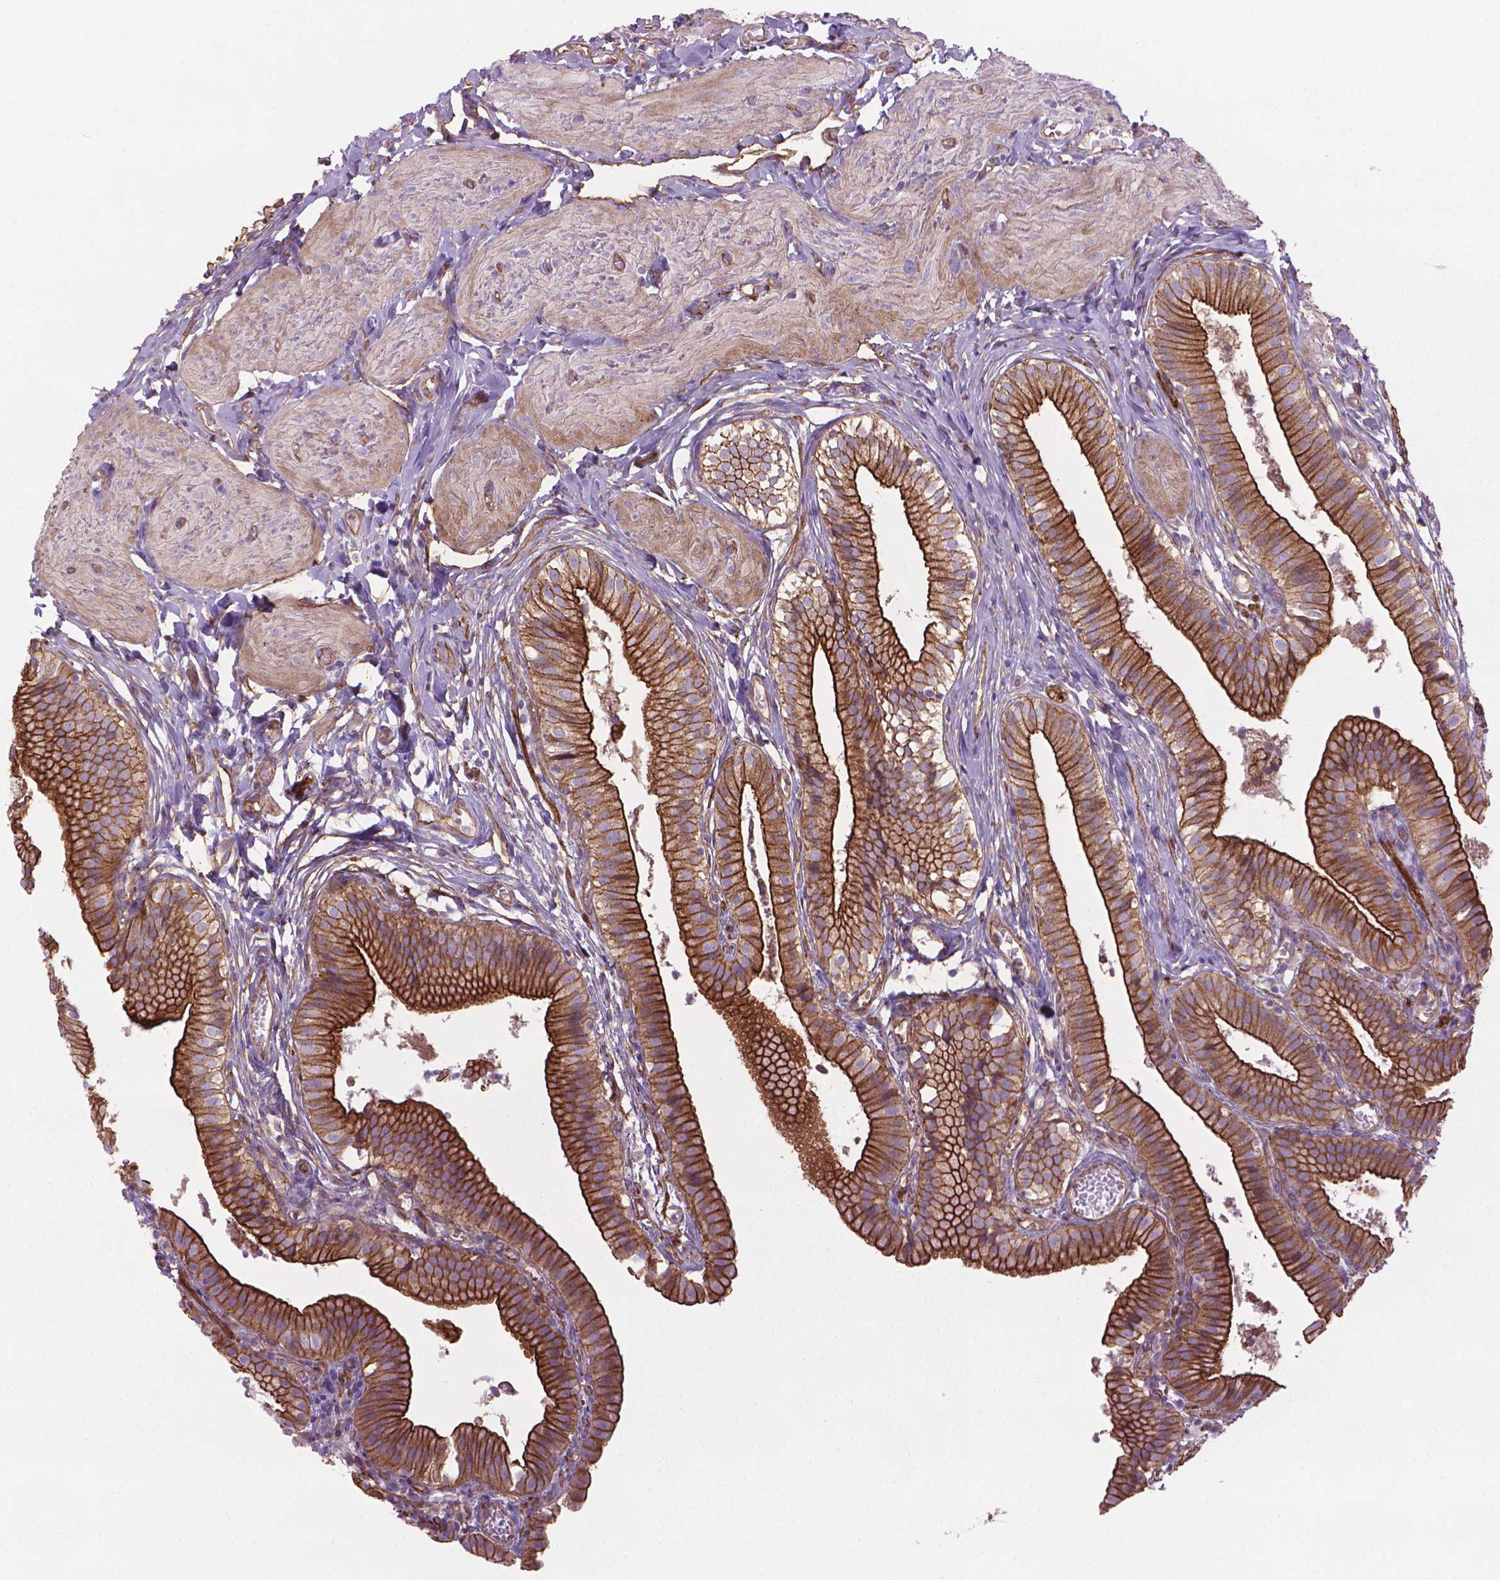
{"staining": {"intensity": "strong", "quantity": ">75%", "location": "cytoplasmic/membranous"}, "tissue": "gallbladder", "cell_type": "Glandular cells", "image_type": "normal", "snomed": [{"axis": "morphology", "description": "Normal tissue, NOS"}, {"axis": "topography", "description": "Gallbladder"}], "caption": "Immunohistochemistry (IHC) of benign gallbladder demonstrates high levels of strong cytoplasmic/membranous positivity in about >75% of glandular cells. Ihc stains the protein in brown and the nuclei are stained blue.", "gene": "TENT5A", "patient": {"sex": "female", "age": 47}}